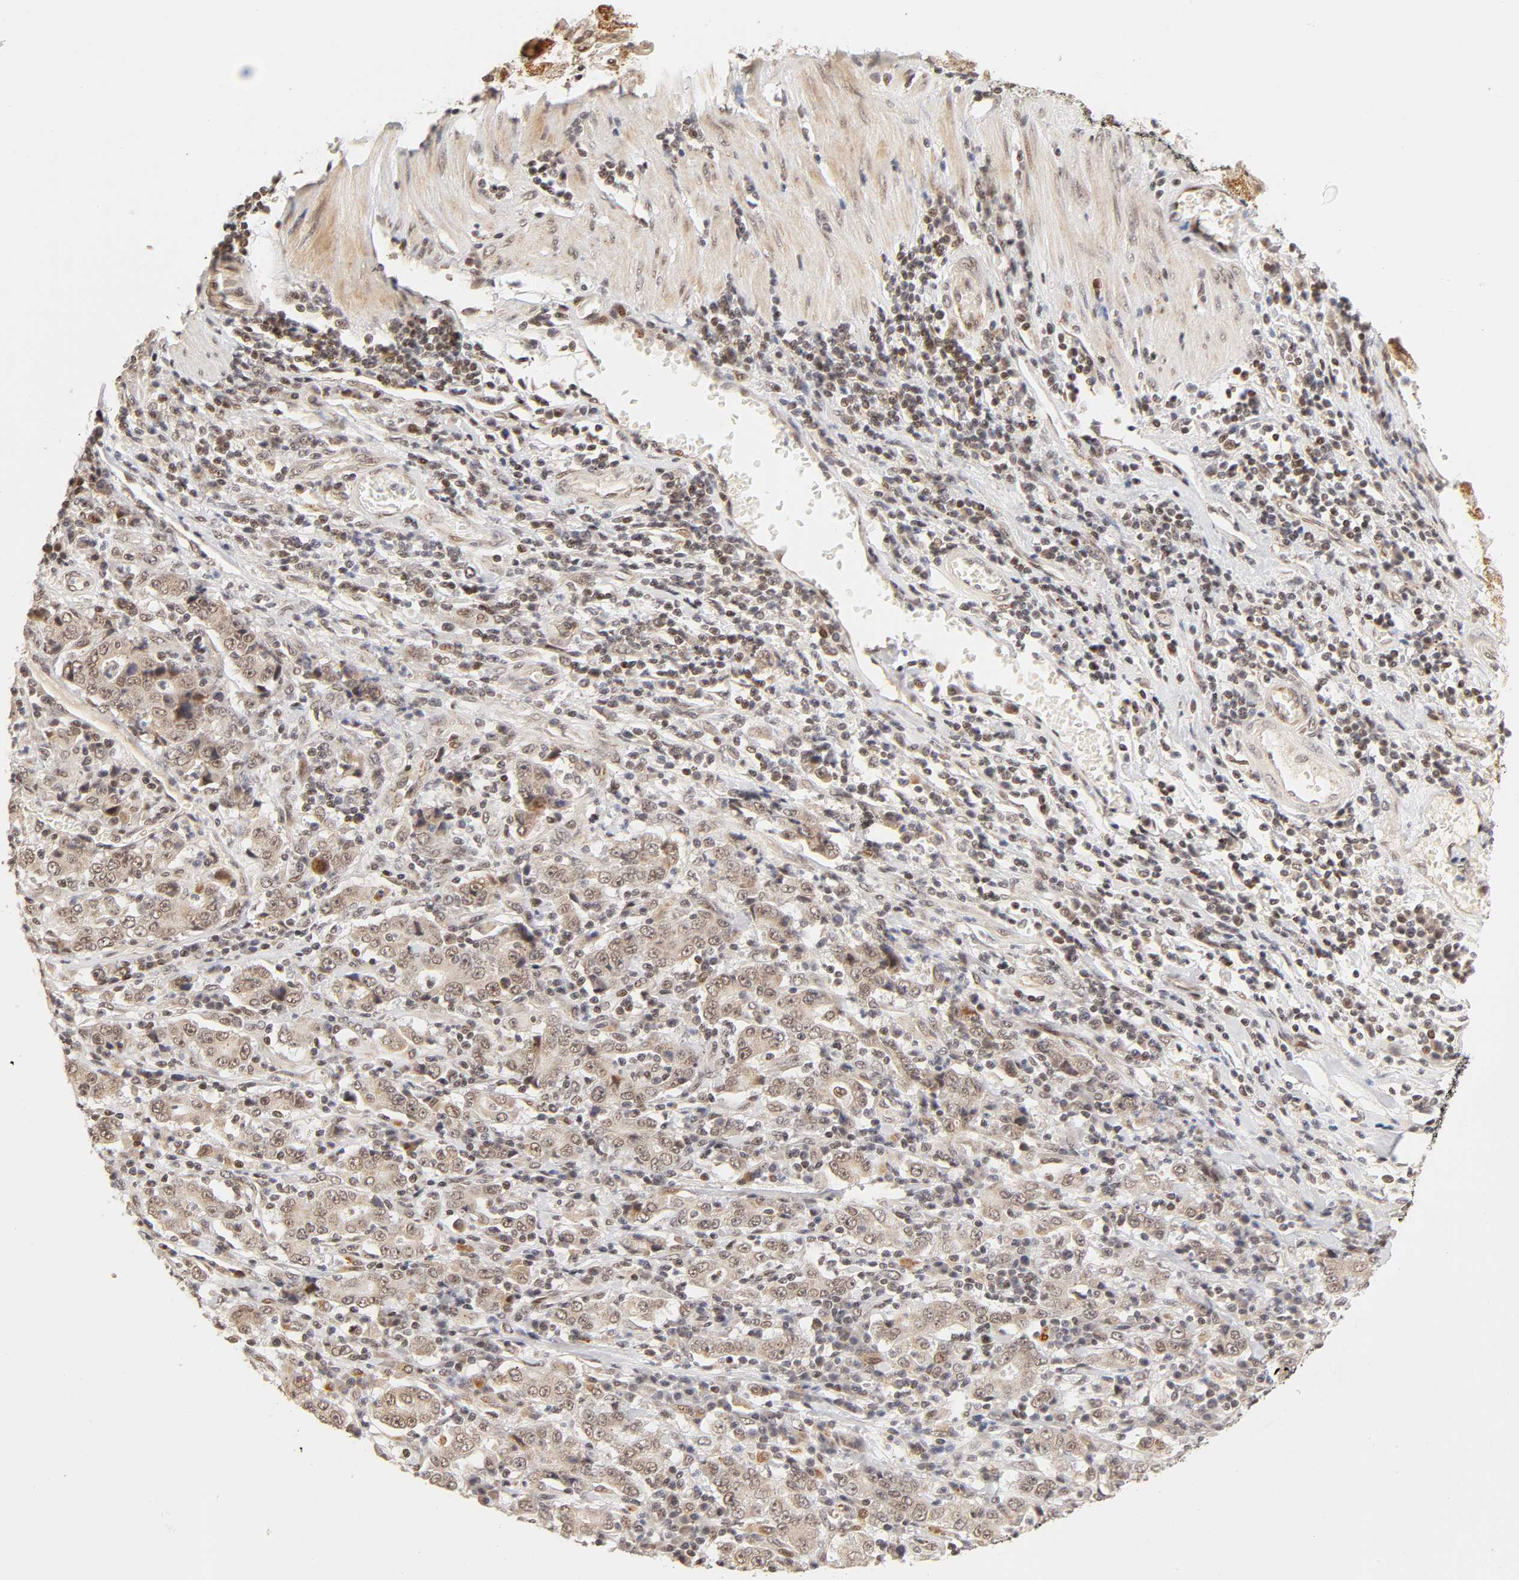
{"staining": {"intensity": "weak", "quantity": "25%-75%", "location": "cytoplasmic/membranous,nuclear"}, "tissue": "stomach cancer", "cell_type": "Tumor cells", "image_type": "cancer", "snomed": [{"axis": "morphology", "description": "Normal tissue, NOS"}, {"axis": "morphology", "description": "Adenocarcinoma, NOS"}, {"axis": "topography", "description": "Stomach, upper"}, {"axis": "topography", "description": "Stomach"}], "caption": "Weak cytoplasmic/membranous and nuclear staining for a protein is identified in approximately 25%-75% of tumor cells of stomach cancer using immunohistochemistry.", "gene": "TAF10", "patient": {"sex": "male", "age": 59}}